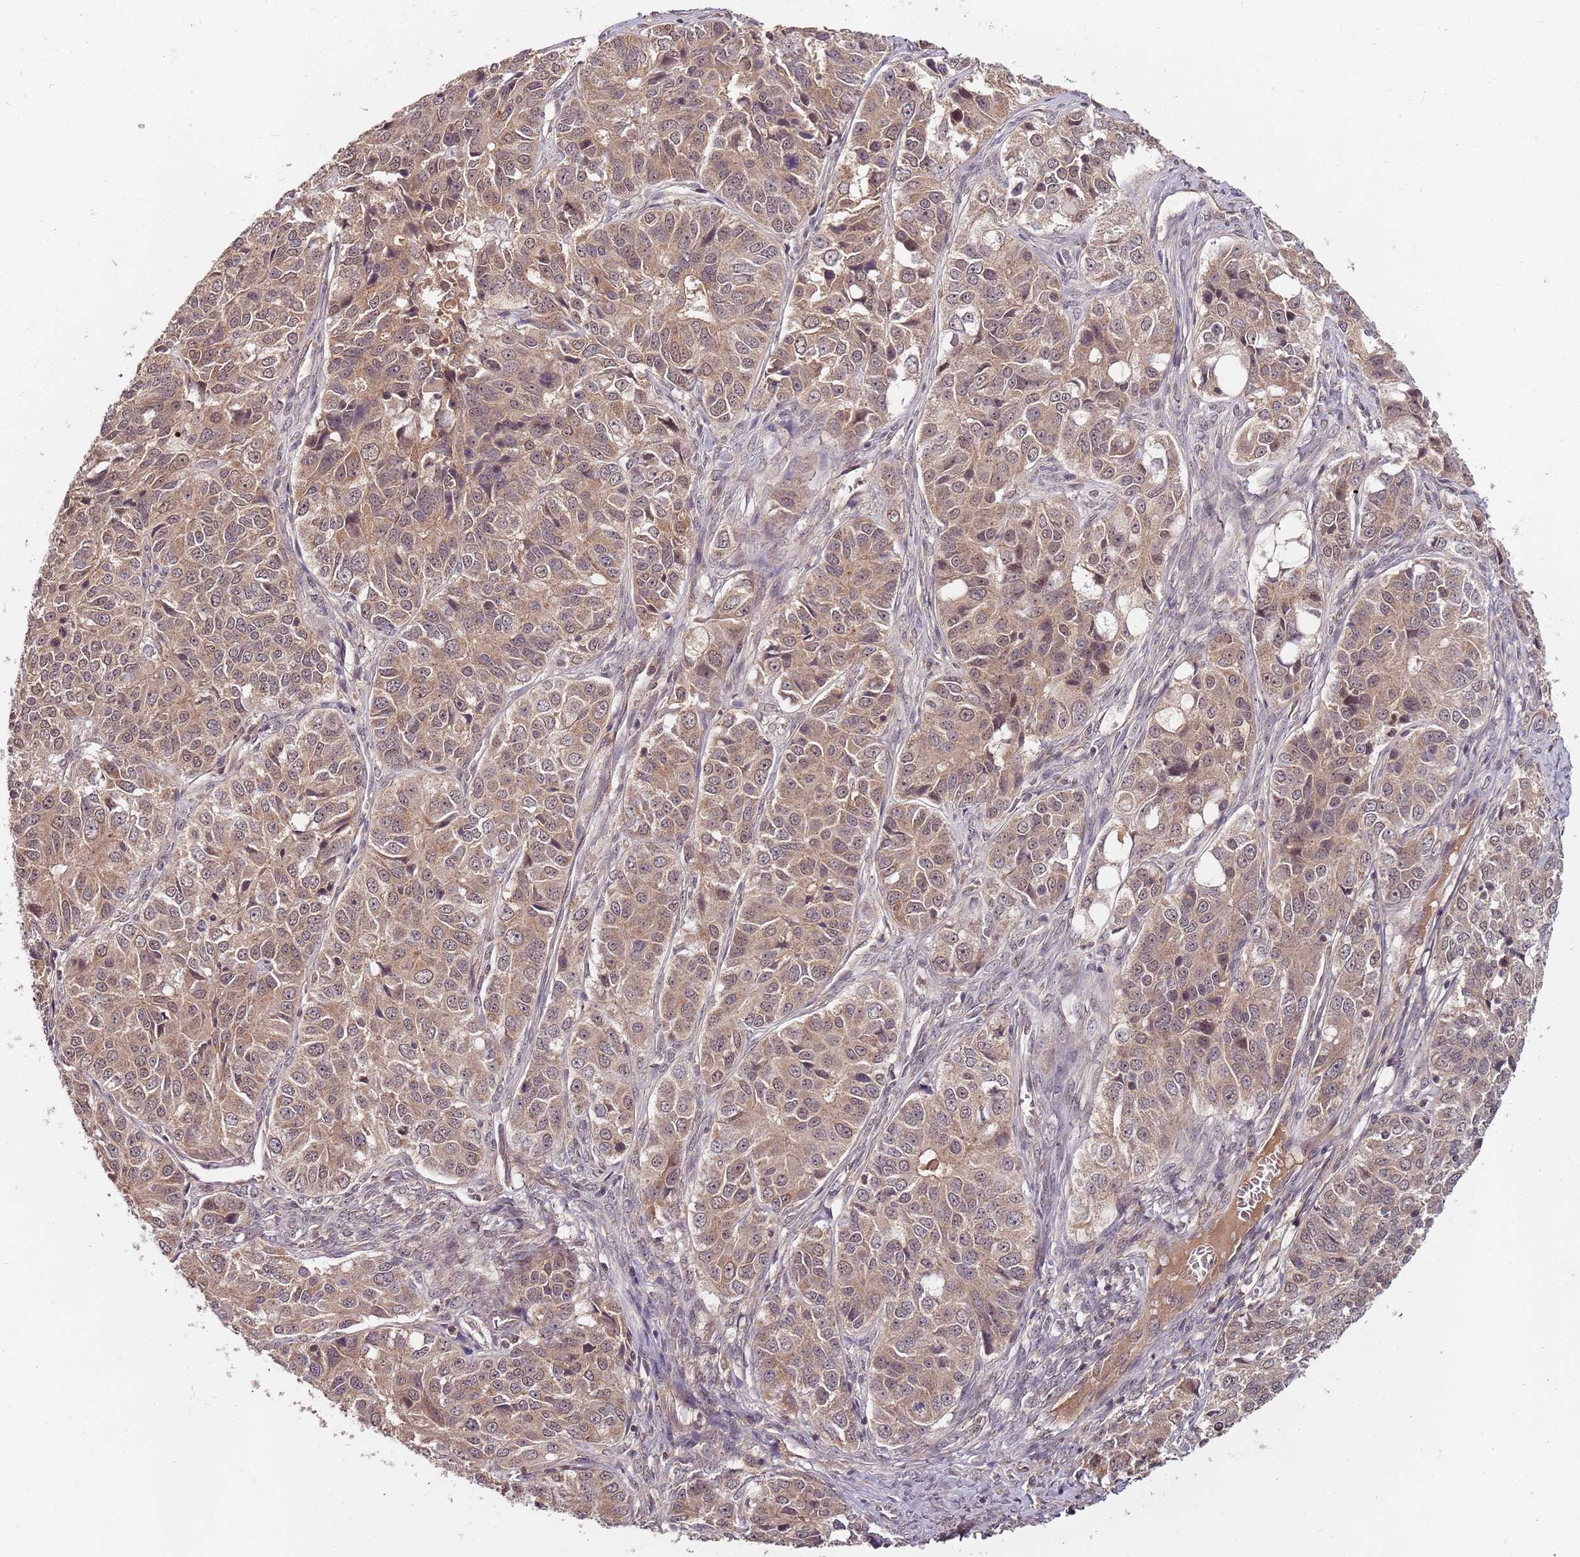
{"staining": {"intensity": "moderate", "quantity": ">75%", "location": "cytoplasmic/membranous,nuclear"}, "tissue": "ovarian cancer", "cell_type": "Tumor cells", "image_type": "cancer", "snomed": [{"axis": "morphology", "description": "Carcinoma, endometroid"}, {"axis": "topography", "description": "Ovary"}], "caption": "This histopathology image shows IHC staining of ovarian cancer, with medium moderate cytoplasmic/membranous and nuclear staining in approximately >75% of tumor cells.", "gene": "LIN37", "patient": {"sex": "female", "age": 51}}